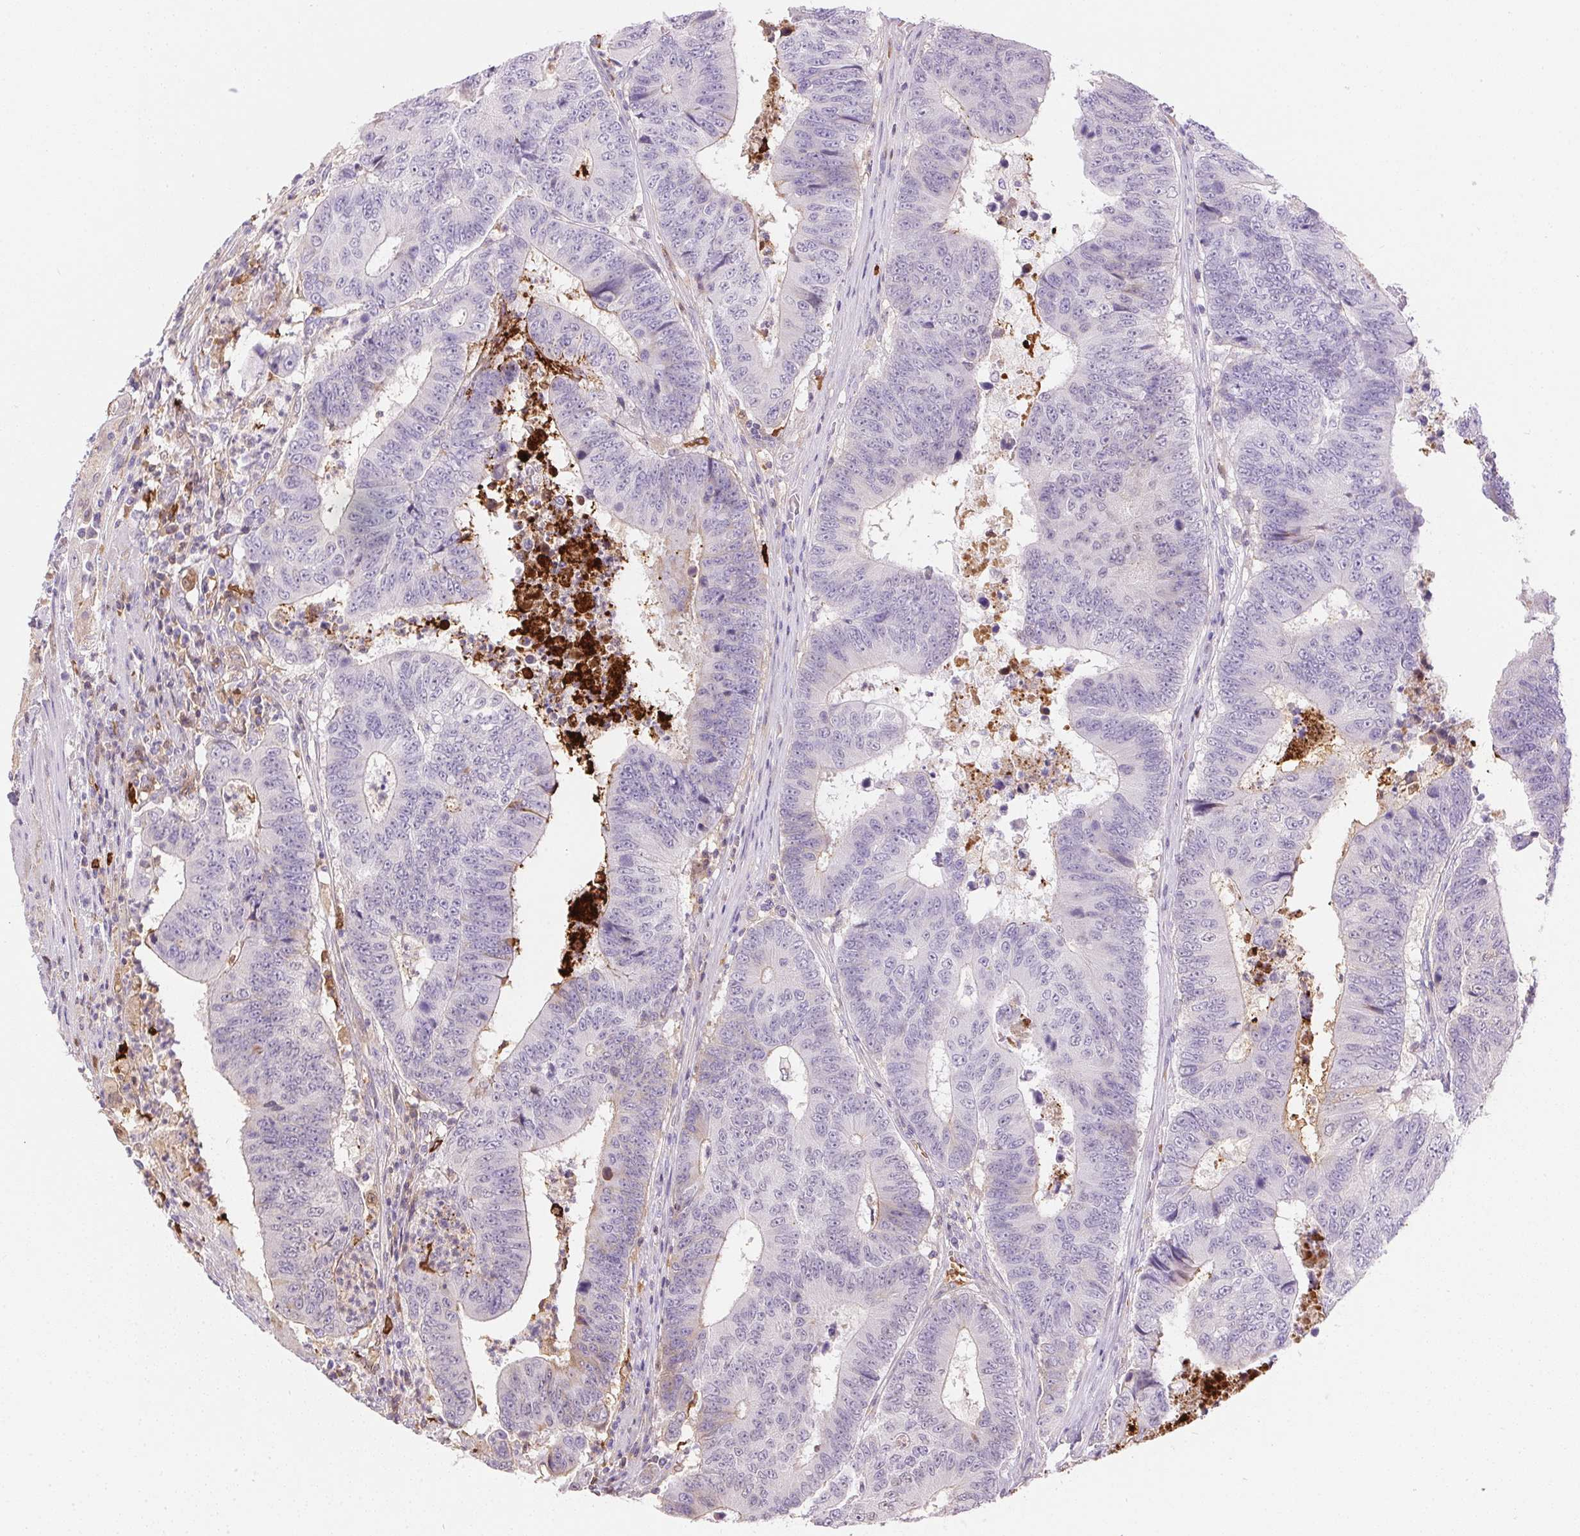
{"staining": {"intensity": "weak", "quantity": "<25%", "location": "cytoplasmic/membranous,nuclear"}, "tissue": "colorectal cancer", "cell_type": "Tumor cells", "image_type": "cancer", "snomed": [{"axis": "morphology", "description": "Adenocarcinoma, NOS"}, {"axis": "topography", "description": "Colon"}], "caption": "DAB immunohistochemical staining of human colorectal adenocarcinoma displays no significant positivity in tumor cells. (Stains: DAB (3,3'-diaminobenzidine) immunohistochemistry with hematoxylin counter stain, Microscopy: brightfield microscopy at high magnification).", "gene": "ORM1", "patient": {"sex": "female", "age": 48}}